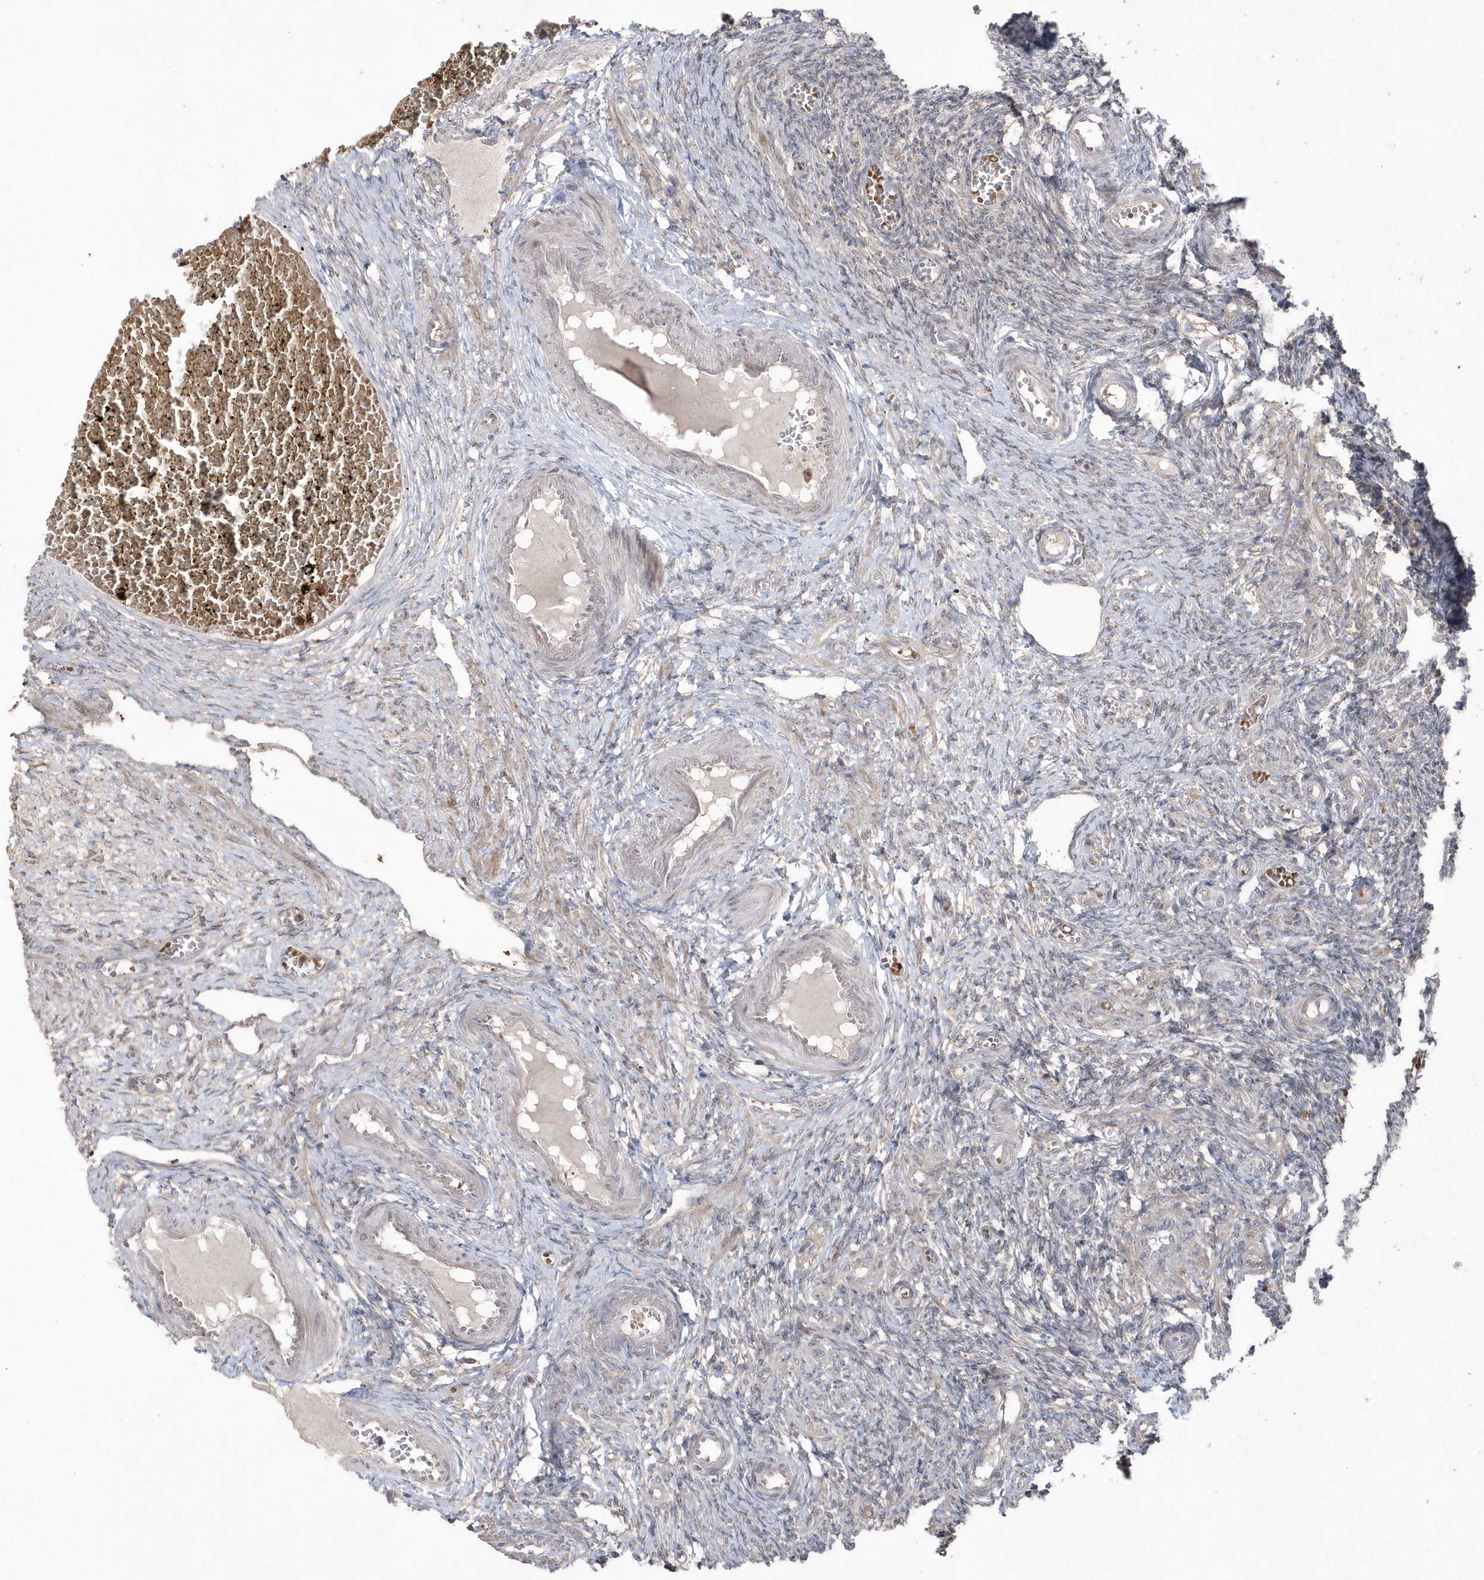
{"staining": {"intensity": "negative", "quantity": "none", "location": "none"}, "tissue": "ovary", "cell_type": "Ovarian stroma cells", "image_type": "normal", "snomed": [{"axis": "morphology", "description": "Normal tissue, NOS"}, {"axis": "topography", "description": "Ovary"}], "caption": "Immunohistochemistry image of unremarkable human ovary stained for a protein (brown), which demonstrates no positivity in ovarian stroma cells.", "gene": "GEMIN6", "patient": {"sex": "female", "age": 27}}